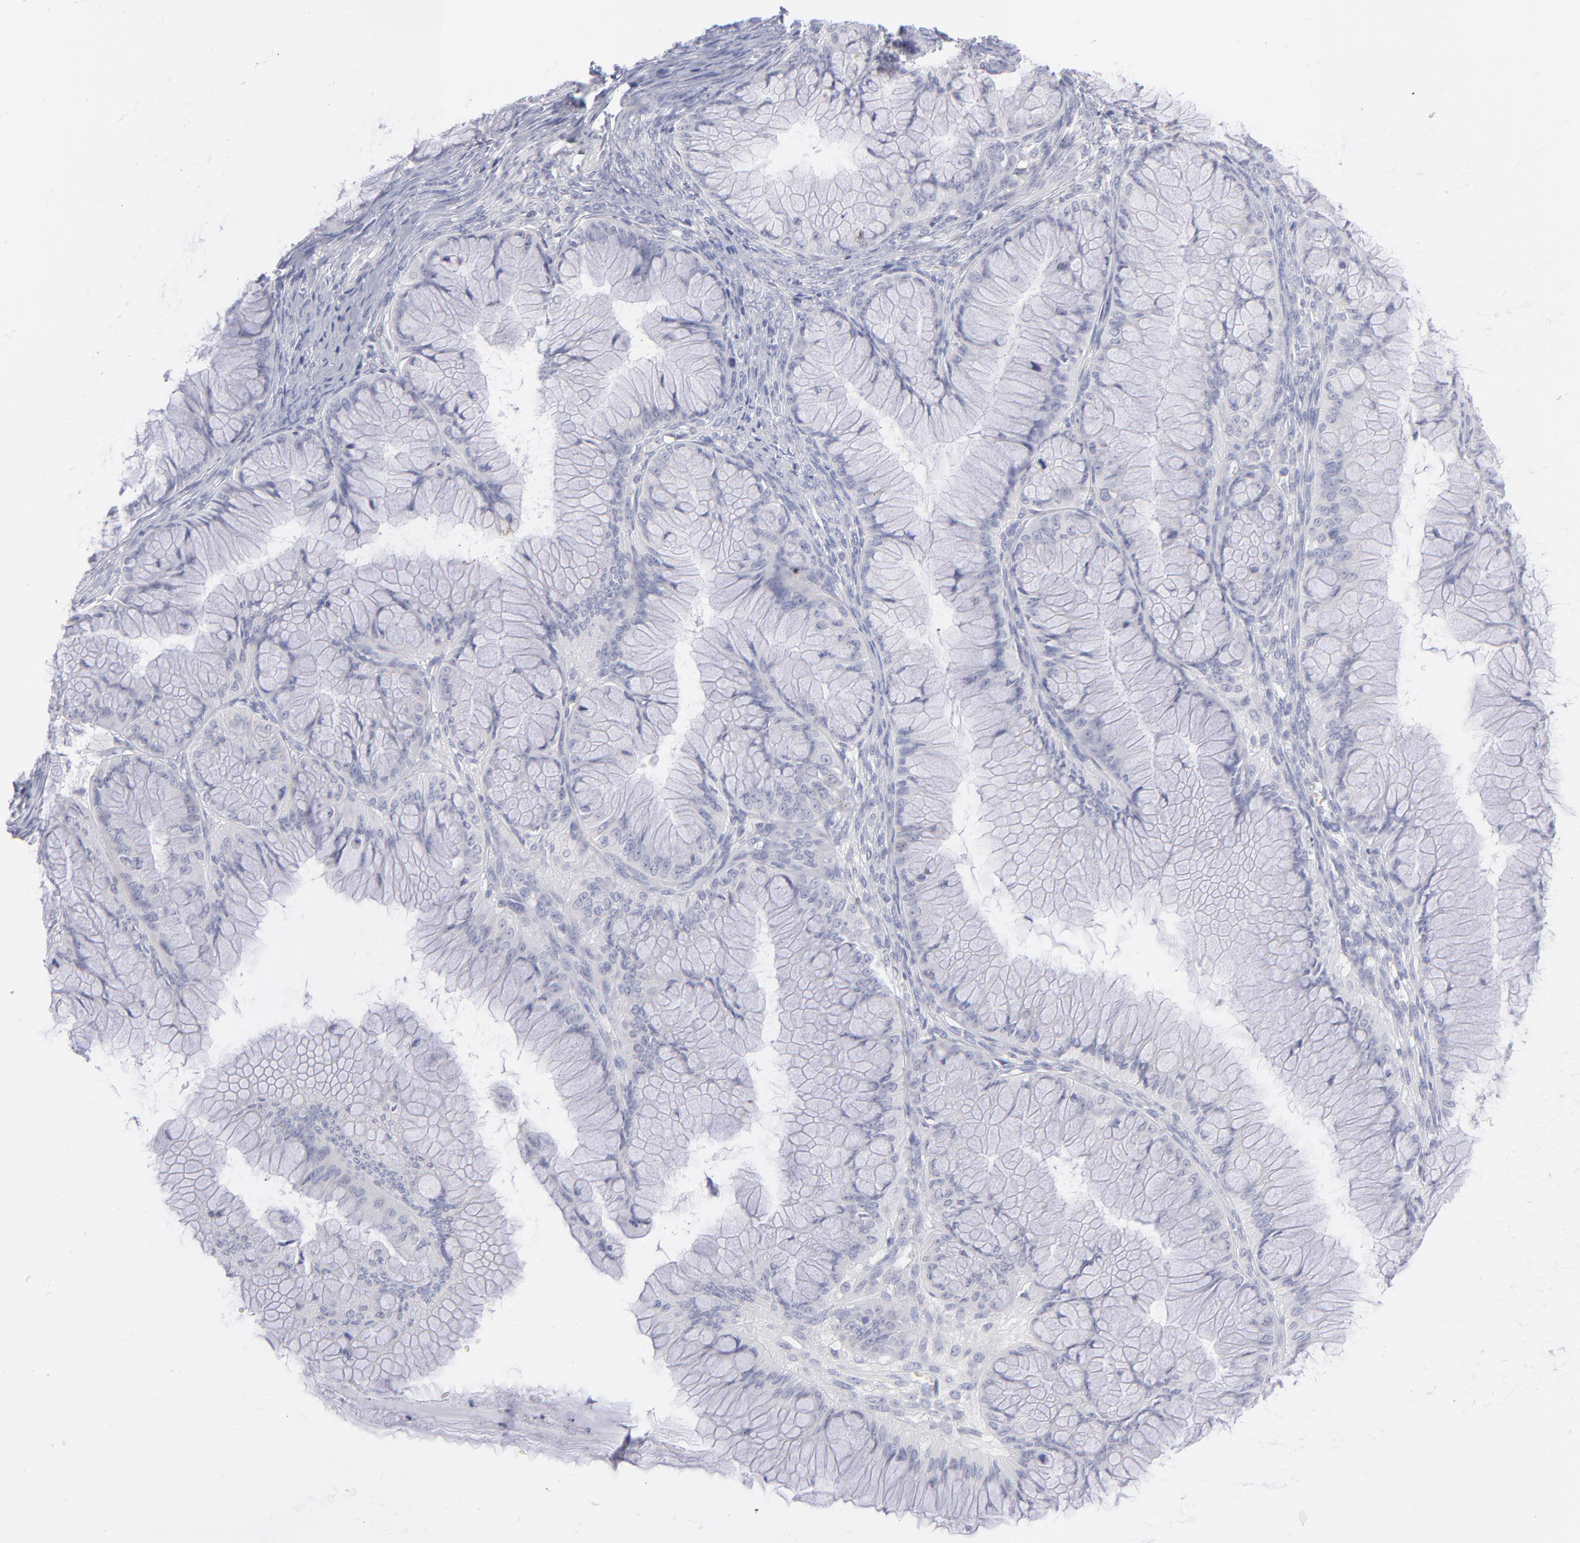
{"staining": {"intensity": "negative", "quantity": "none", "location": "none"}, "tissue": "ovarian cancer", "cell_type": "Tumor cells", "image_type": "cancer", "snomed": [{"axis": "morphology", "description": "Cystadenocarcinoma, mucinous, NOS"}, {"axis": "topography", "description": "Ovary"}], "caption": "The micrograph displays no staining of tumor cells in ovarian cancer (mucinous cystadenocarcinoma). (DAB immunohistochemistry (IHC) visualized using brightfield microscopy, high magnification).", "gene": "MTHFD2", "patient": {"sex": "female", "age": 63}}